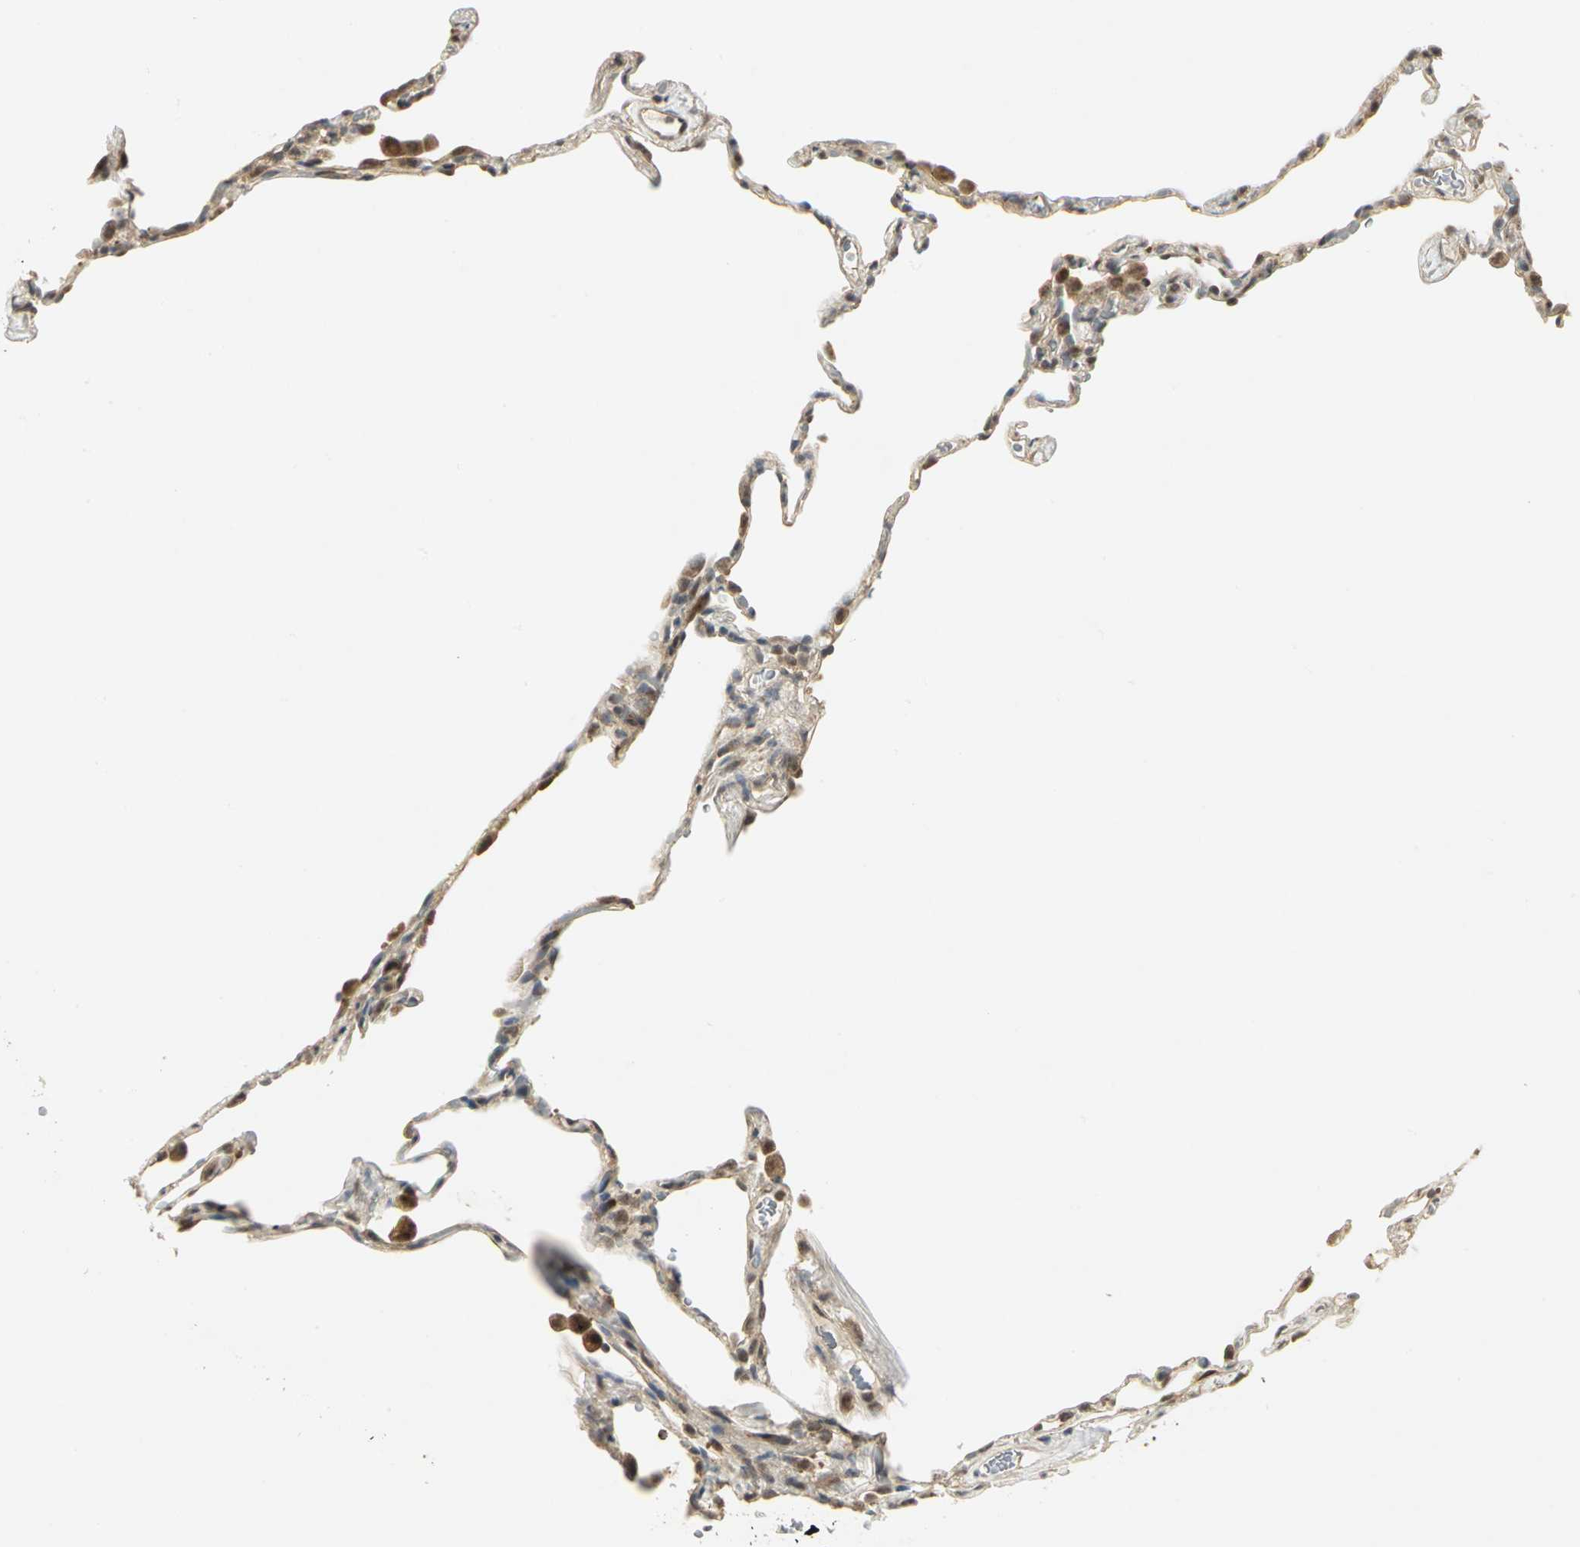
{"staining": {"intensity": "moderate", "quantity": "25%-75%", "location": "cytoplasmic/membranous,nuclear"}, "tissue": "lung", "cell_type": "Alveolar cells", "image_type": "normal", "snomed": [{"axis": "morphology", "description": "Normal tissue, NOS"}, {"axis": "topography", "description": "Lung"}], "caption": "Alveolar cells reveal moderate cytoplasmic/membranous,nuclear staining in about 25%-75% of cells in unremarkable lung.", "gene": "PSMC4", "patient": {"sex": "male", "age": 59}}